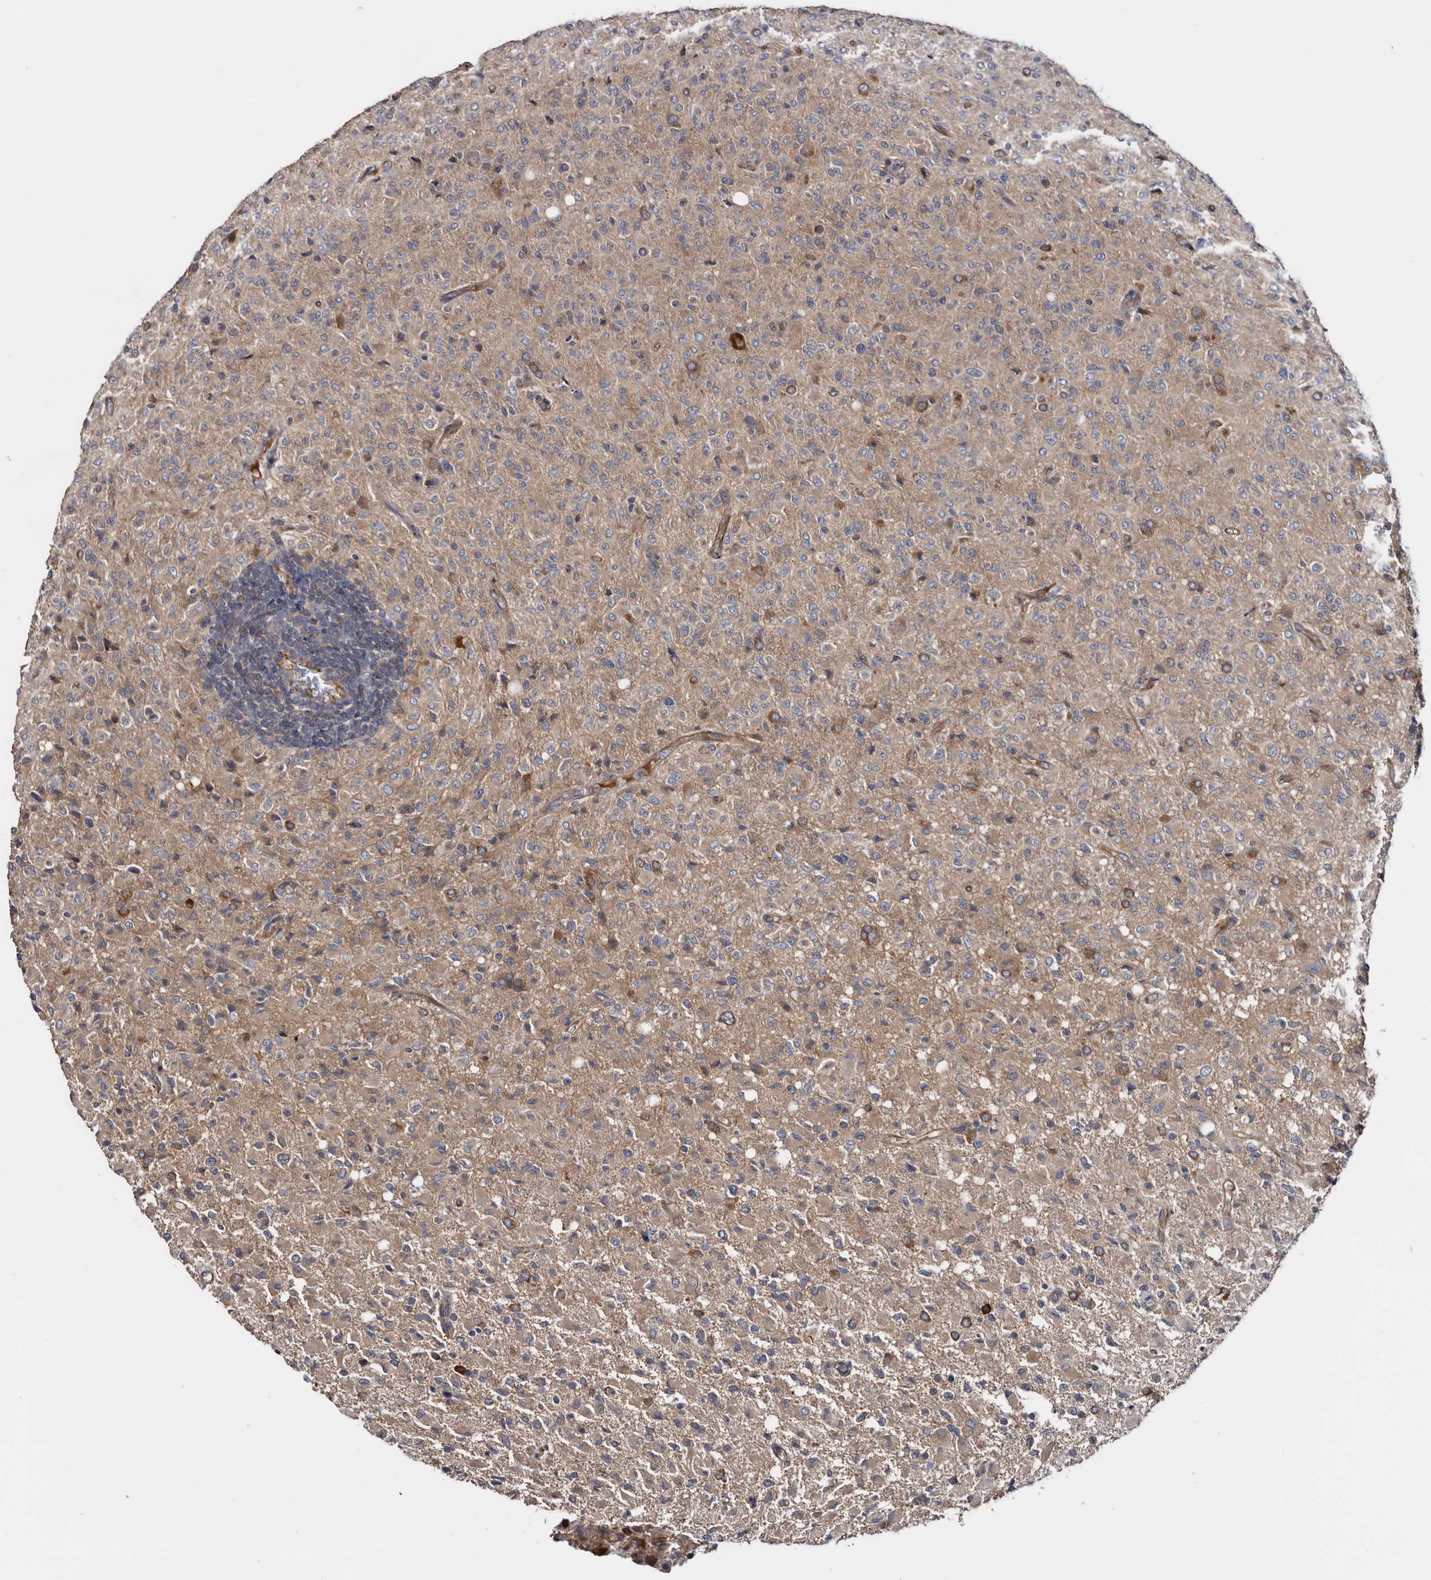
{"staining": {"intensity": "moderate", "quantity": ">75%", "location": "cytoplasmic/membranous"}, "tissue": "glioma", "cell_type": "Tumor cells", "image_type": "cancer", "snomed": [{"axis": "morphology", "description": "Glioma, malignant, High grade"}, {"axis": "topography", "description": "Brain"}], "caption": "A high-resolution photomicrograph shows immunohistochemistry staining of glioma, which shows moderate cytoplasmic/membranous positivity in approximately >75% of tumor cells.", "gene": "TSPAN17", "patient": {"sex": "female", "age": 57}}